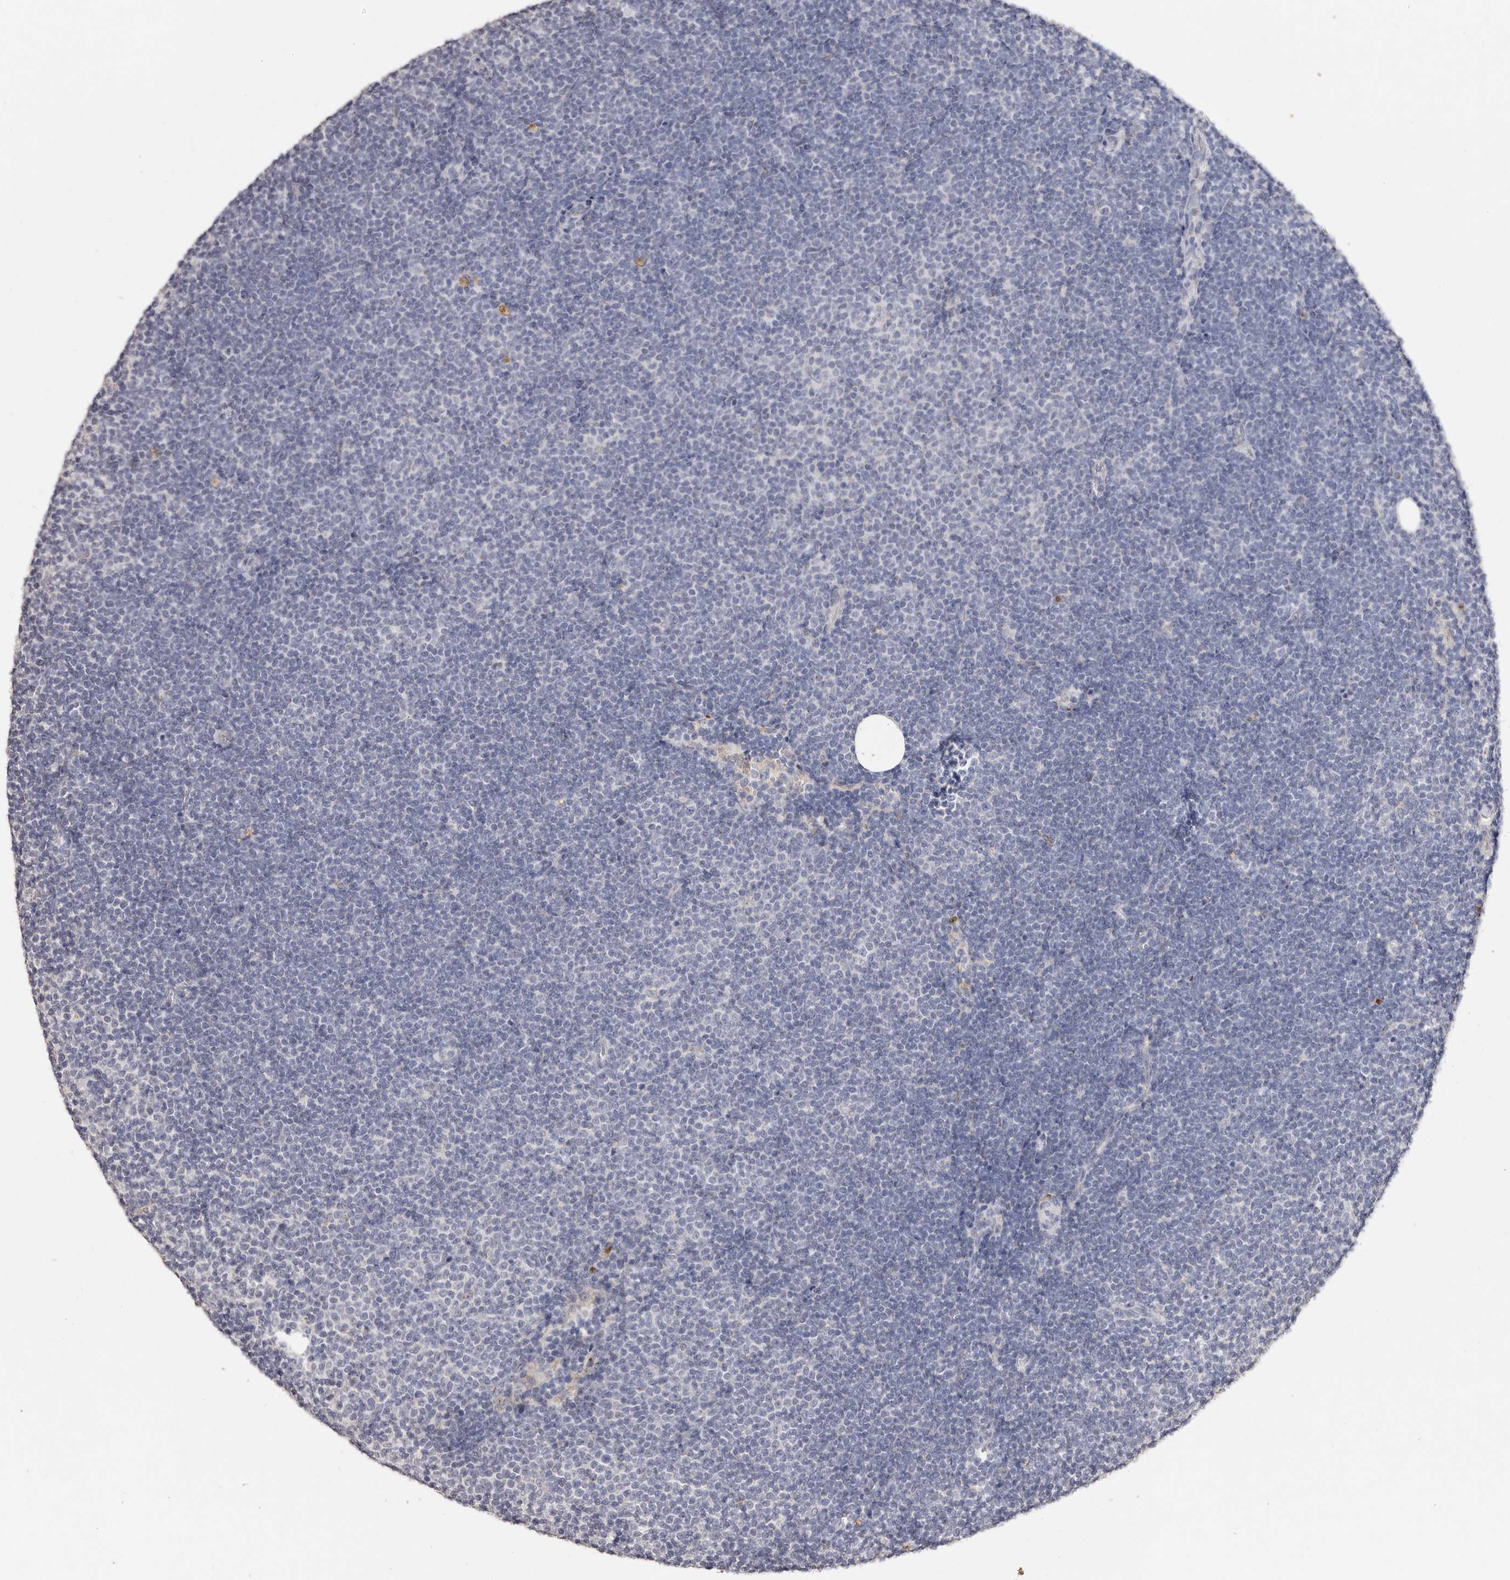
{"staining": {"intensity": "negative", "quantity": "none", "location": "none"}, "tissue": "lymphoma", "cell_type": "Tumor cells", "image_type": "cancer", "snomed": [{"axis": "morphology", "description": "Malignant lymphoma, non-Hodgkin's type, Low grade"}, {"axis": "topography", "description": "Lymph node"}], "caption": "A high-resolution image shows IHC staining of malignant lymphoma, non-Hodgkin's type (low-grade), which demonstrates no significant staining in tumor cells.", "gene": "LGALS7B", "patient": {"sex": "female", "age": 53}}